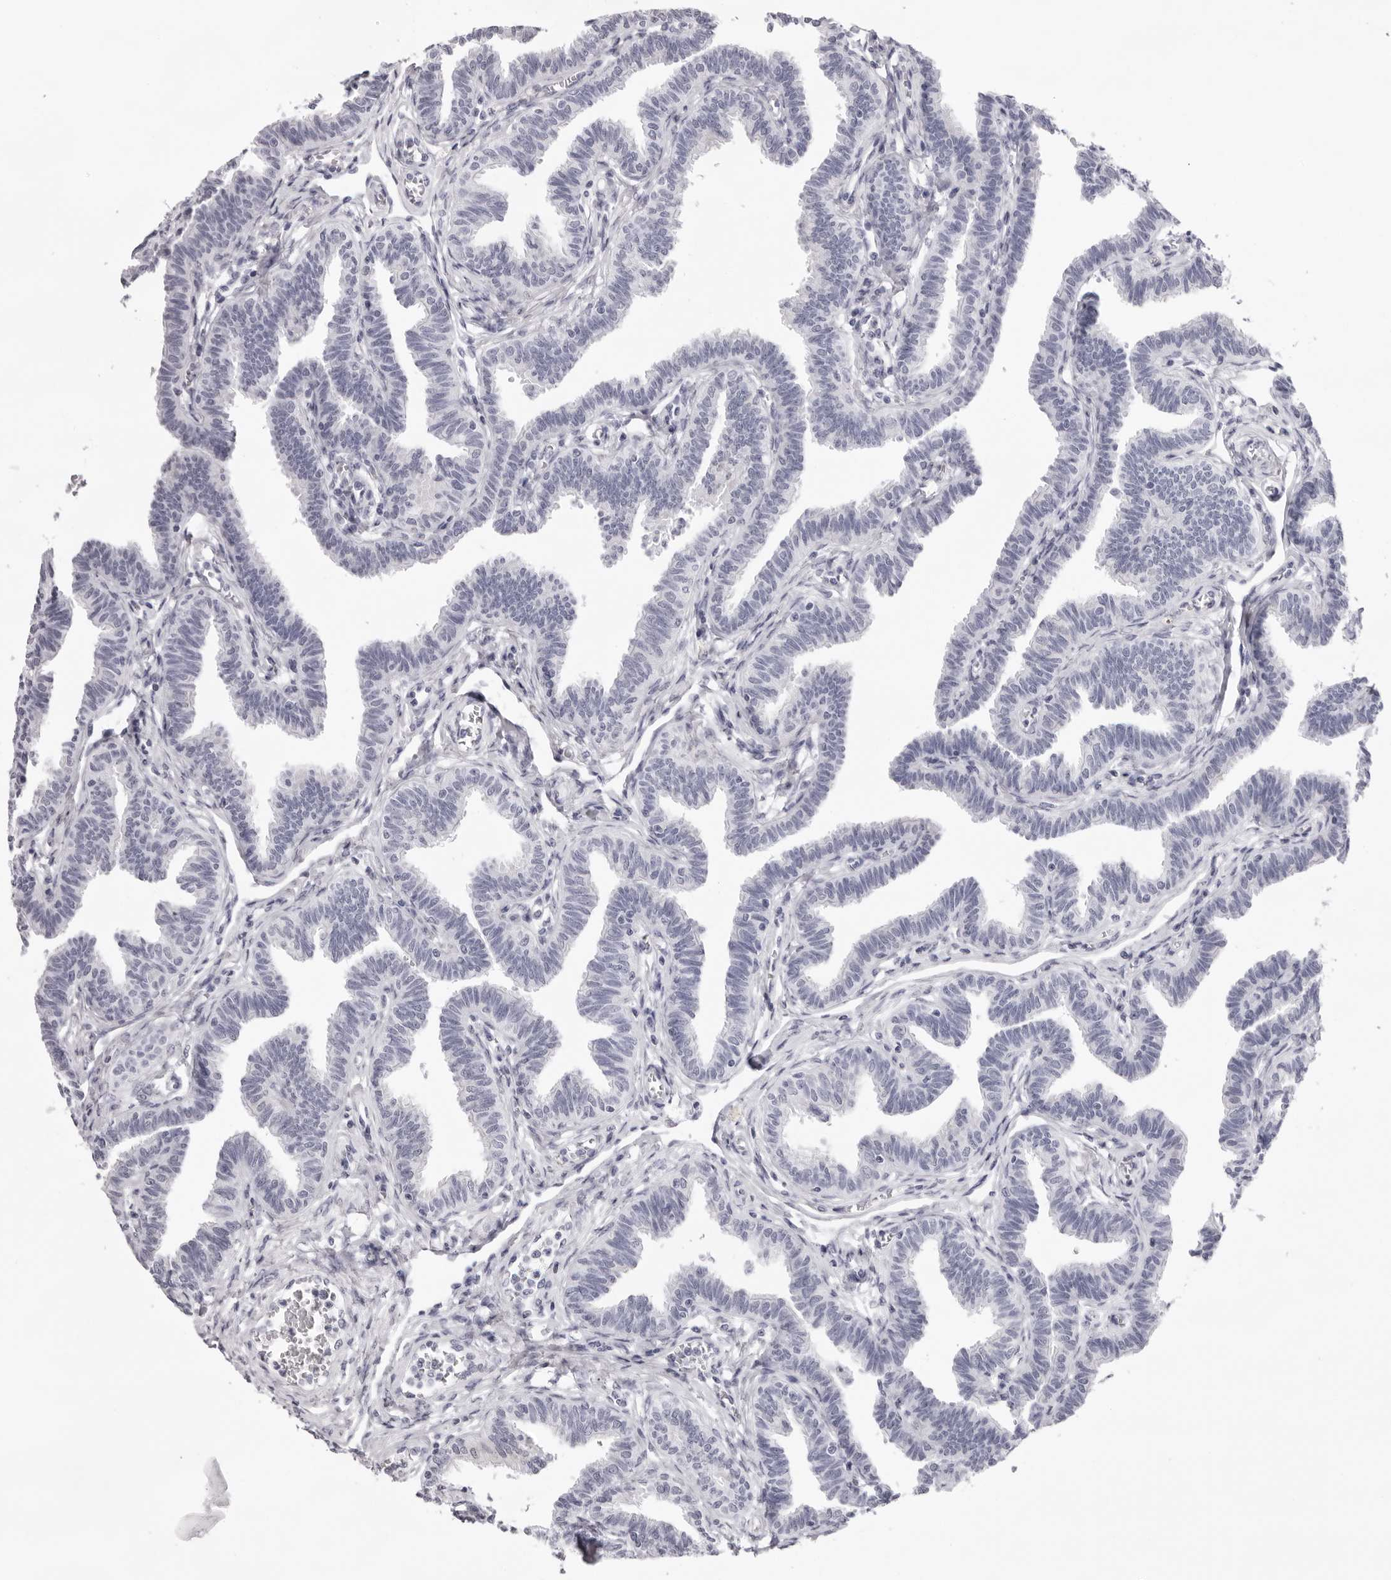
{"staining": {"intensity": "negative", "quantity": "none", "location": "none"}, "tissue": "fallopian tube", "cell_type": "Glandular cells", "image_type": "normal", "snomed": [{"axis": "morphology", "description": "Normal tissue, NOS"}, {"axis": "topography", "description": "Fallopian tube"}, {"axis": "topography", "description": "Ovary"}], "caption": "Unremarkable fallopian tube was stained to show a protein in brown. There is no significant positivity in glandular cells. Nuclei are stained in blue.", "gene": "SMIM2", "patient": {"sex": "female", "age": 23}}